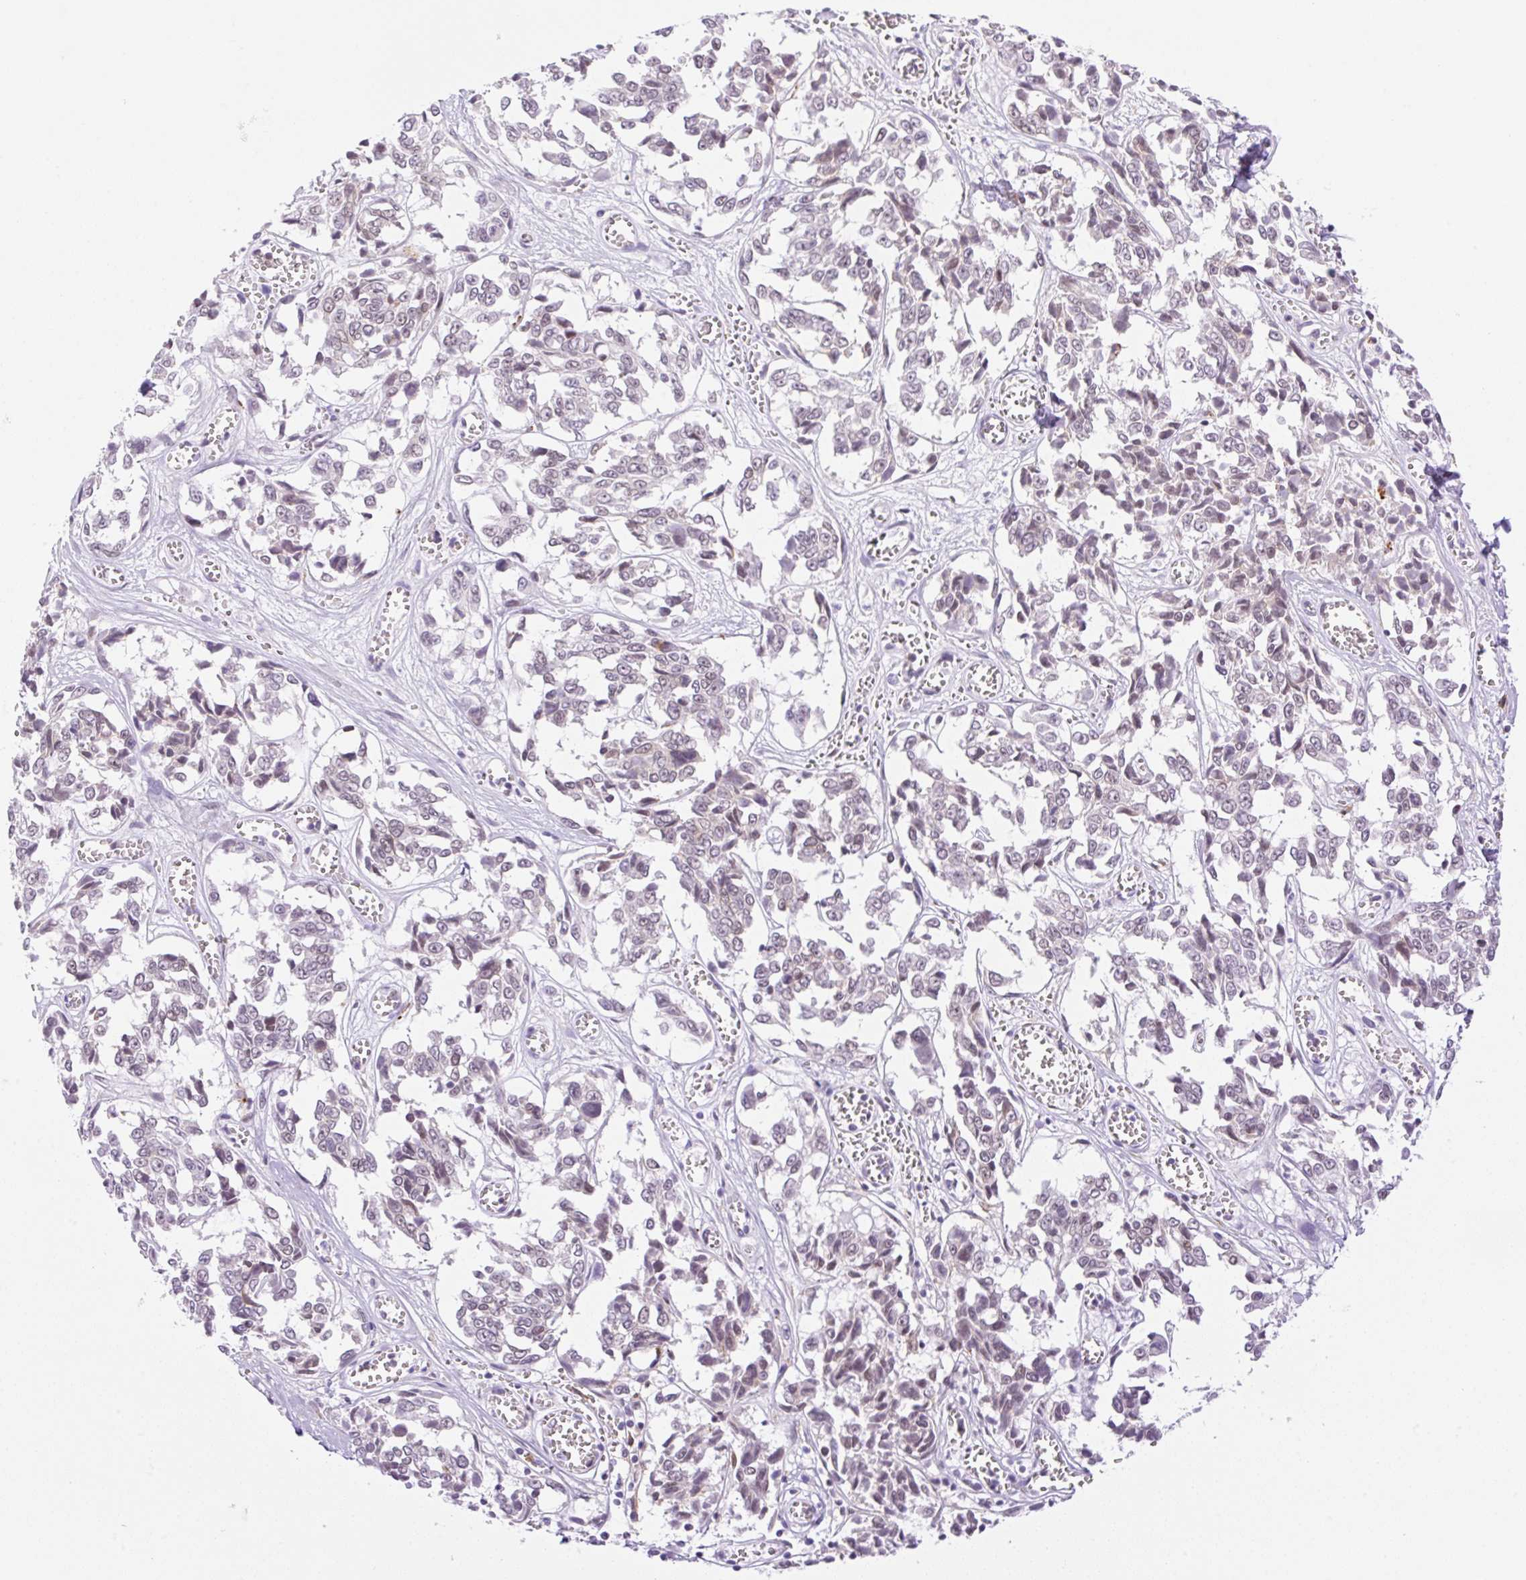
{"staining": {"intensity": "weak", "quantity": "25%-75%", "location": "nuclear"}, "tissue": "melanoma", "cell_type": "Tumor cells", "image_type": "cancer", "snomed": [{"axis": "morphology", "description": "Malignant melanoma, NOS"}, {"axis": "topography", "description": "Skin"}], "caption": "Tumor cells display weak nuclear expression in about 25%-75% of cells in malignant melanoma.", "gene": "PALM3", "patient": {"sex": "female", "age": 64}}